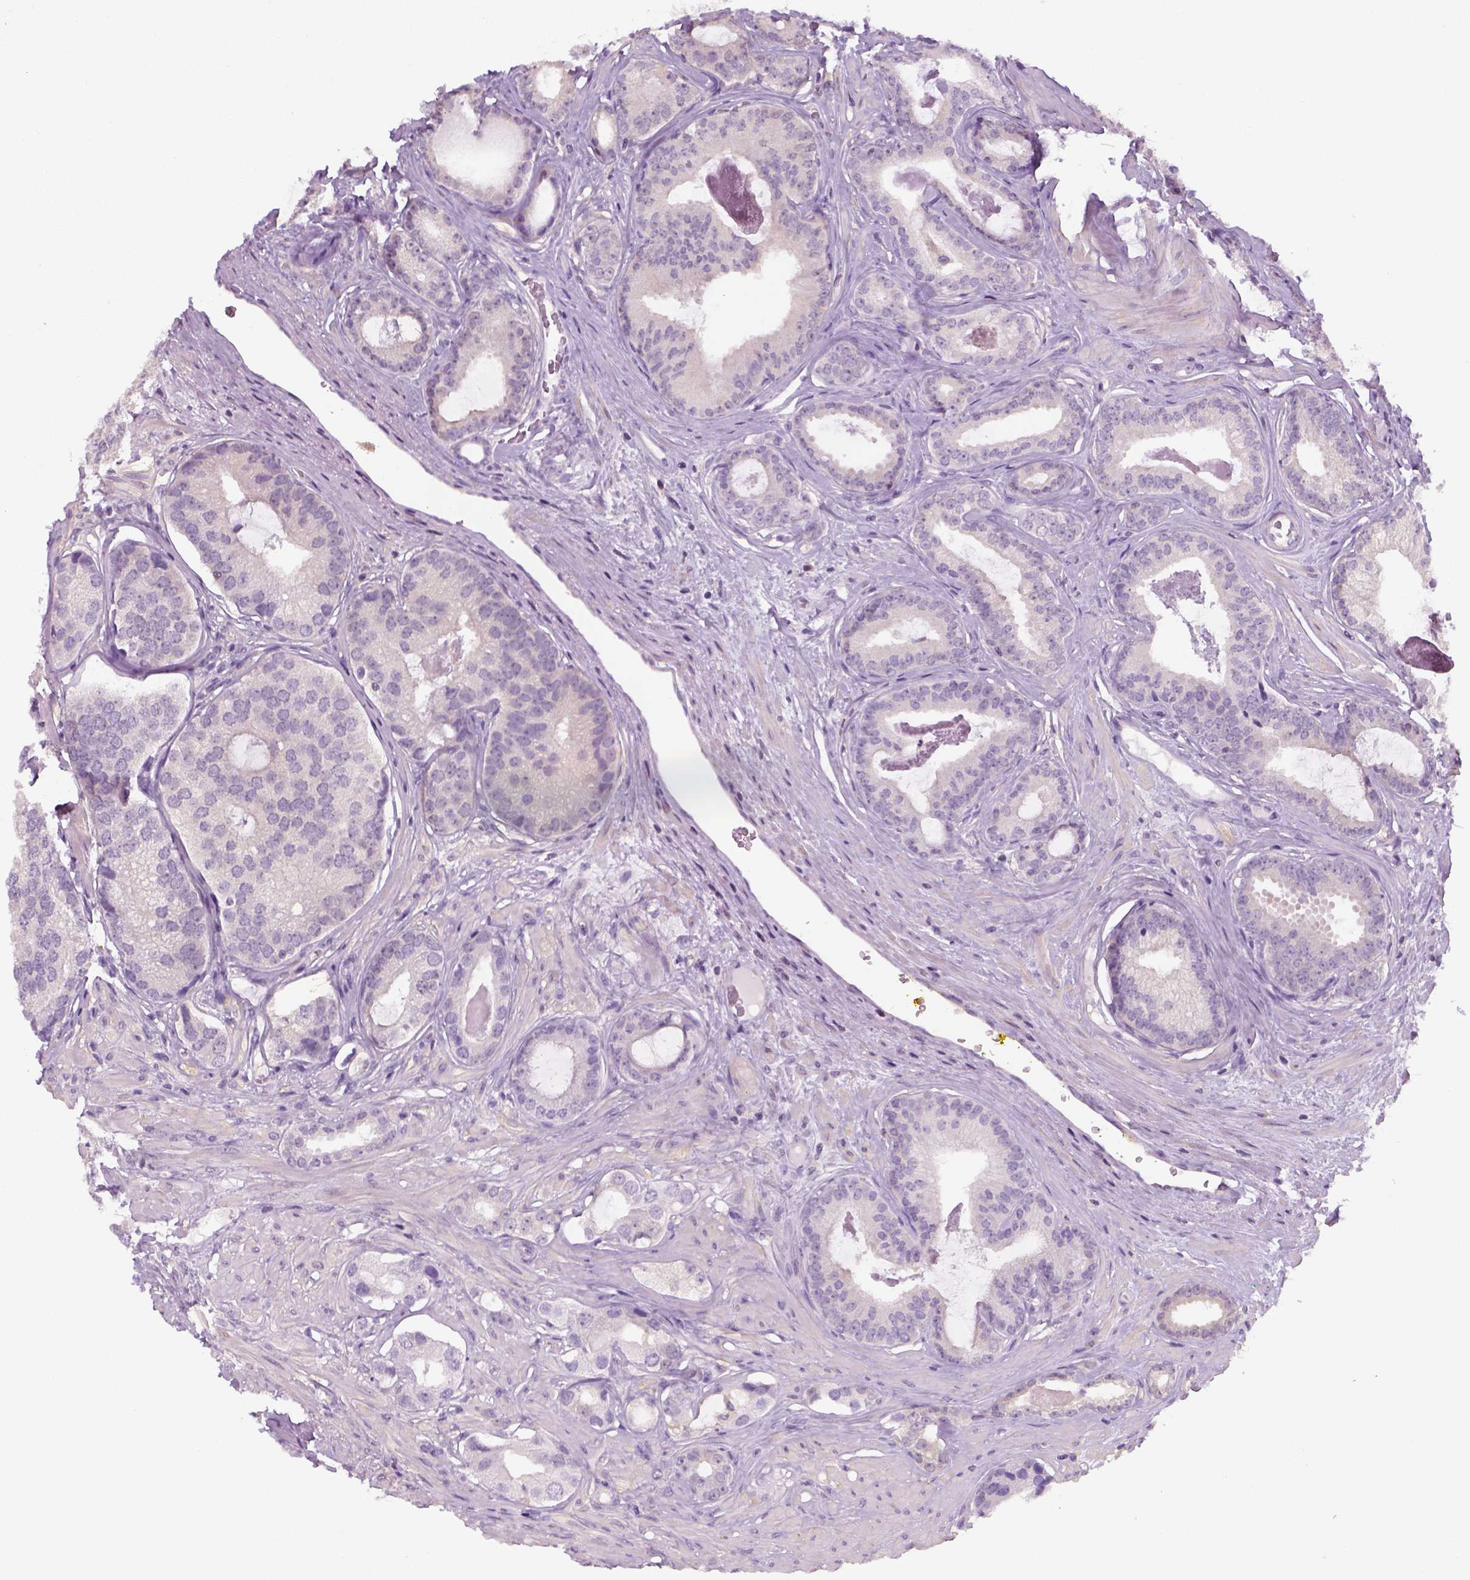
{"staining": {"intensity": "negative", "quantity": "none", "location": "none"}, "tissue": "prostate cancer", "cell_type": "Tumor cells", "image_type": "cancer", "snomed": [{"axis": "morphology", "description": "Adenocarcinoma, Low grade"}, {"axis": "topography", "description": "Prostate"}], "caption": "Prostate cancer stained for a protein using immunohistochemistry (IHC) displays no positivity tumor cells.", "gene": "EPHB1", "patient": {"sex": "male", "age": 61}}